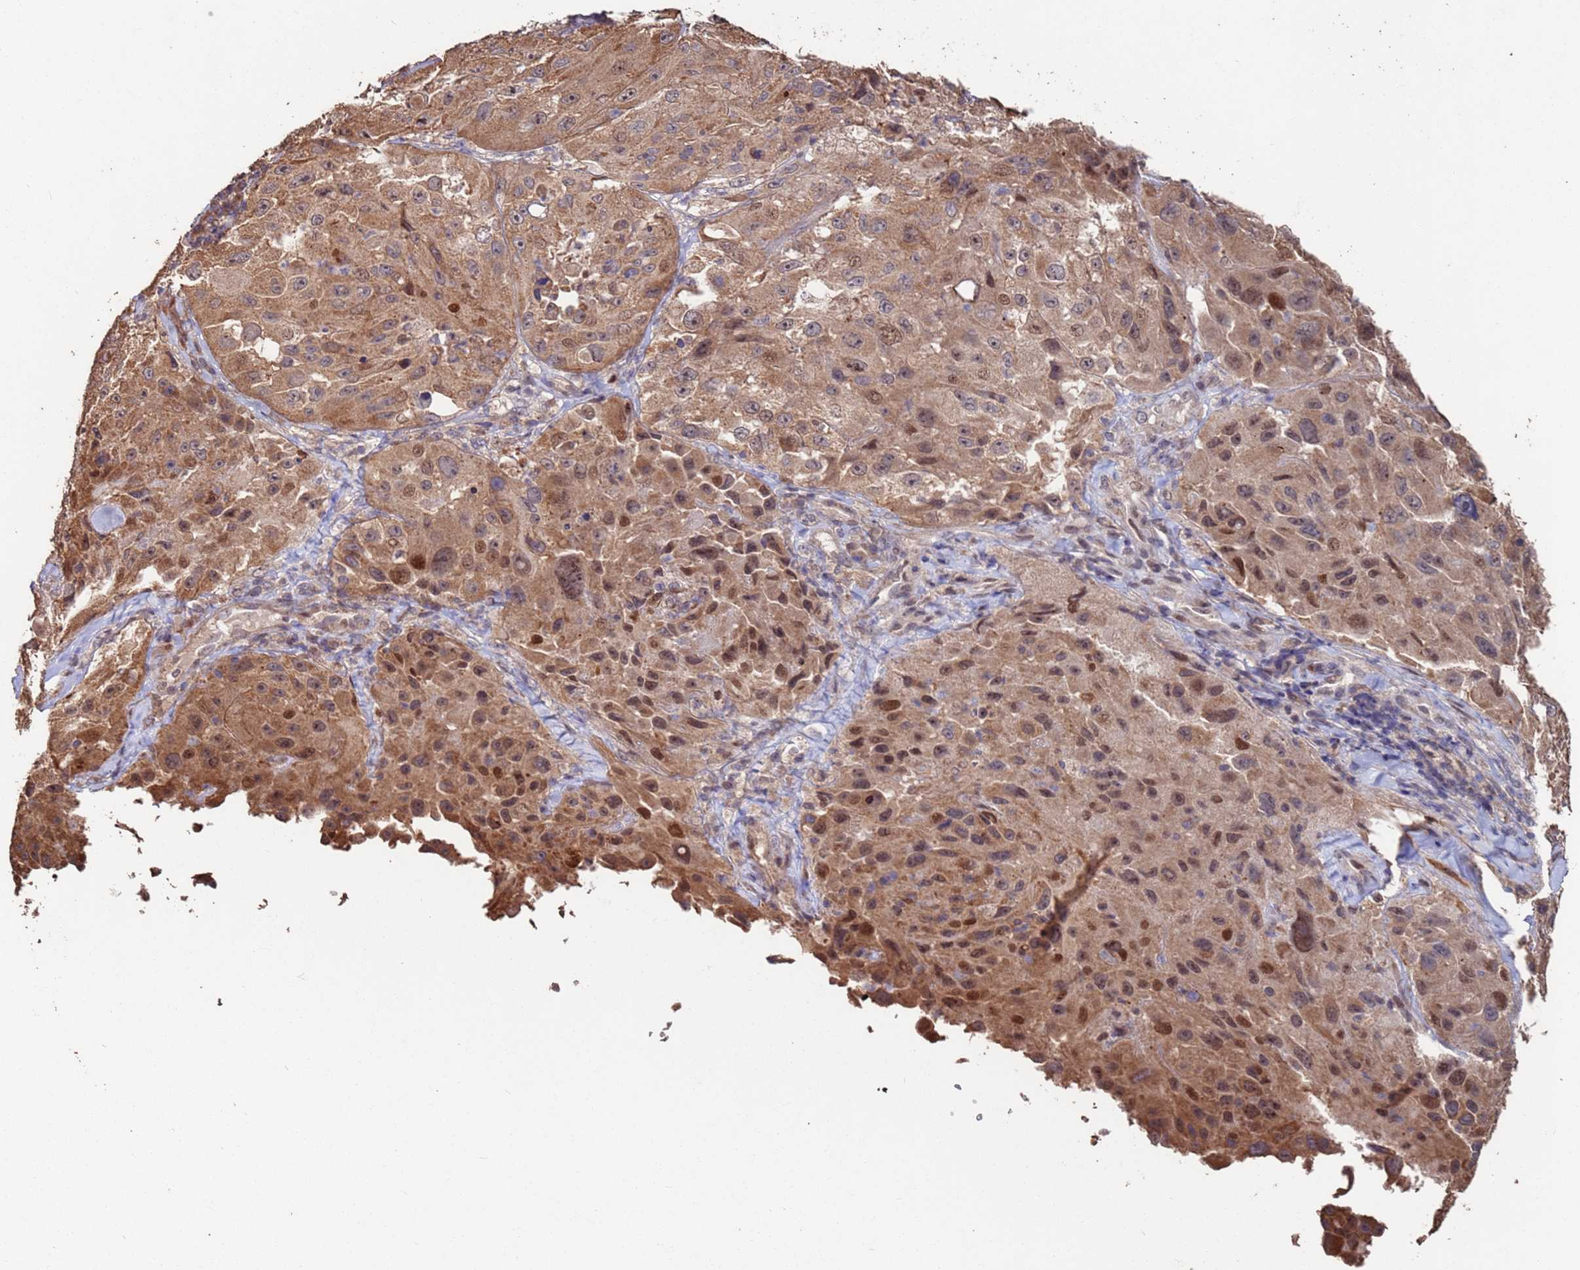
{"staining": {"intensity": "moderate", "quantity": ">75%", "location": "cytoplasmic/membranous,nuclear"}, "tissue": "melanoma", "cell_type": "Tumor cells", "image_type": "cancer", "snomed": [{"axis": "morphology", "description": "Malignant melanoma, Metastatic site"}, {"axis": "topography", "description": "Lymph node"}], "caption": "Approximately >75% of tumor cells in human melanoma display moderate cytoplasmic/membranous and nuclear protein positivity as visualized by brown immunohistochemical staining.", "gene": "PRR7", "patient": {"sex": "male", "age": 62}}